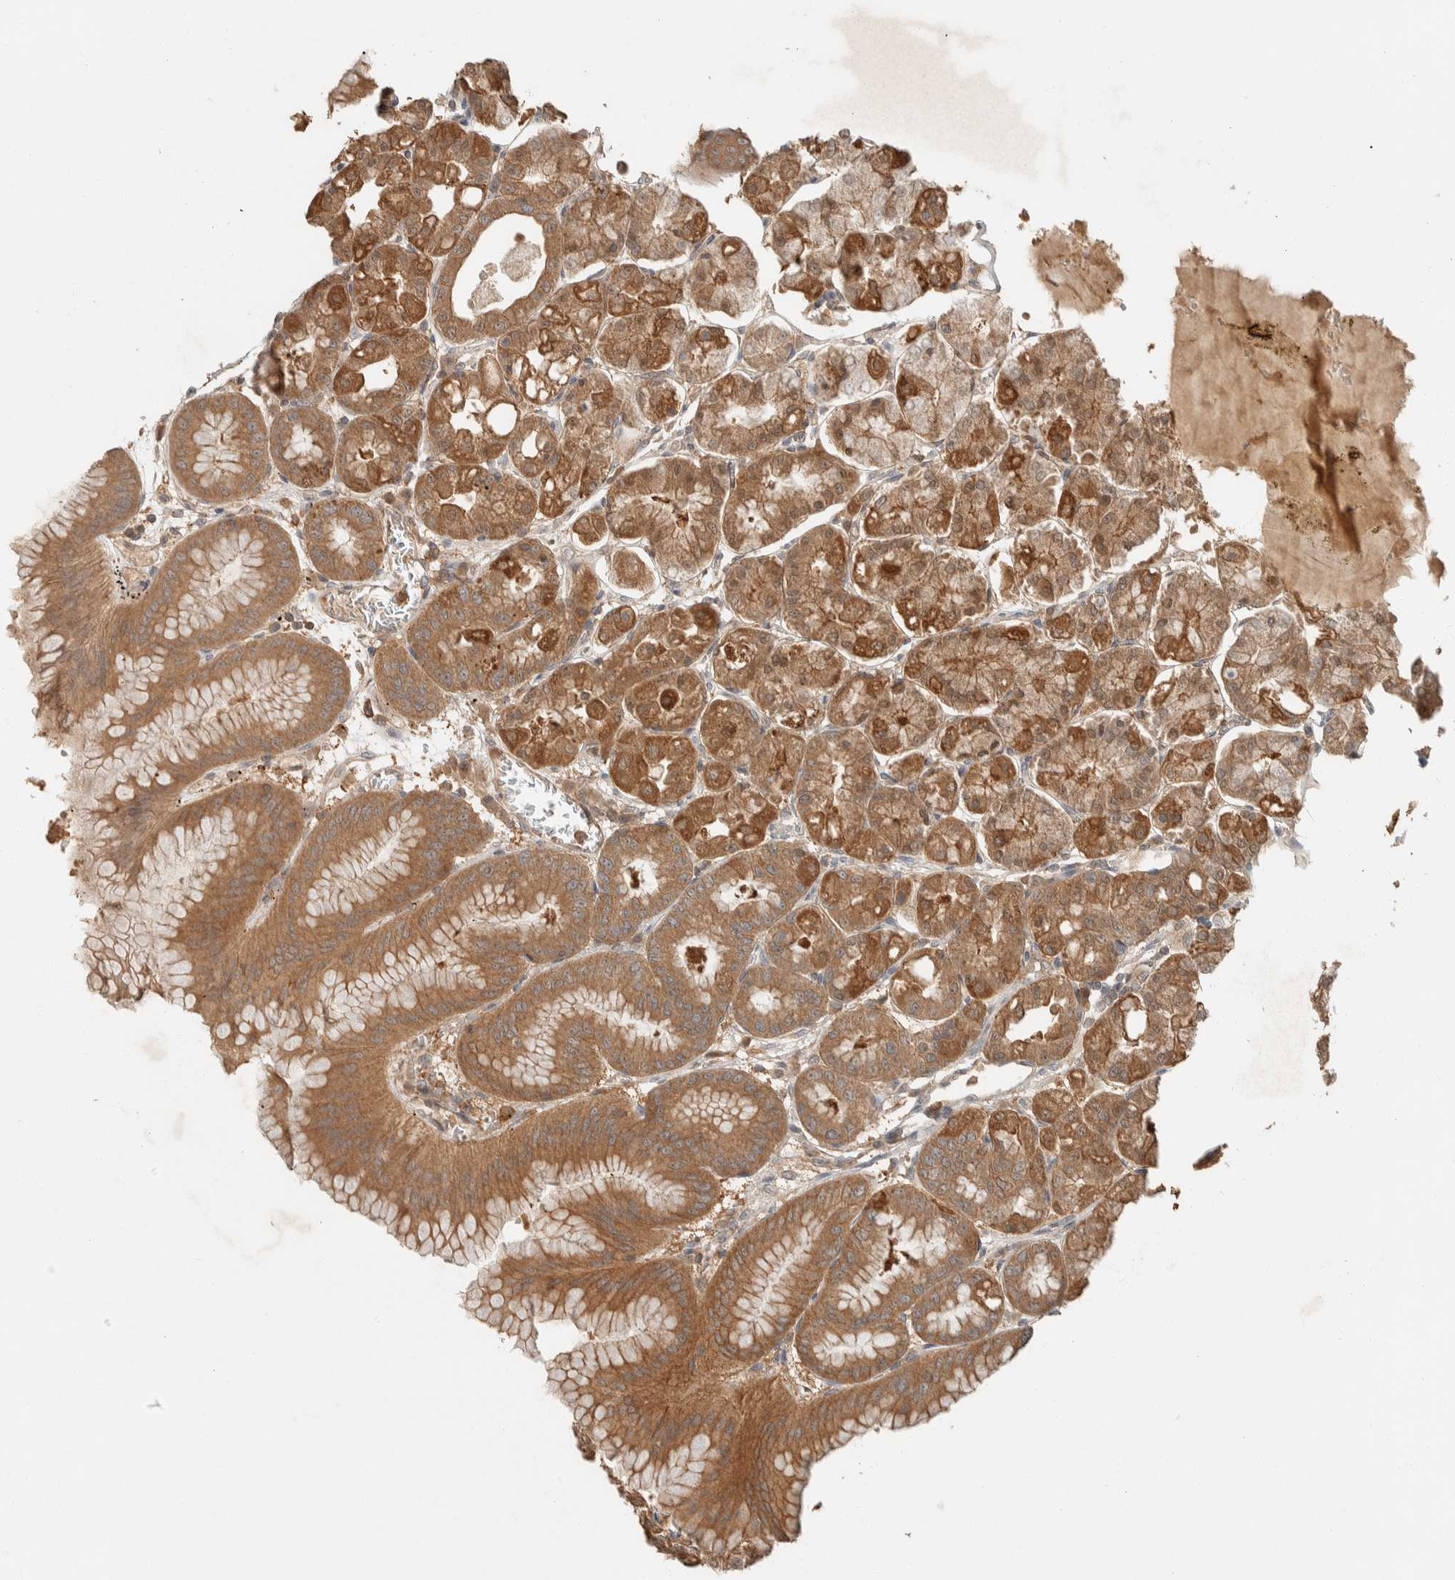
{"staining": {"intensity": "moderate", "quantity": ">75%", "location": "cytoplasmic/membranous"}, "tissue": "stomach", "cell_type": "Glandular cells", "image_type": "normal", "snomed": [{"axis": "morphology", "description": "Normal tissue, NOS"}, {"axis": "topography", "description": "Stomach, lower"}], "caption": "High-power microscopy captured an IHC image of benign stomach, revealing moderate cytoplasmic/membranous positivity in approximately >75% of glandular cells.", "gene": "ZNF567", "patient": {"sex": "male", "age": 71}}